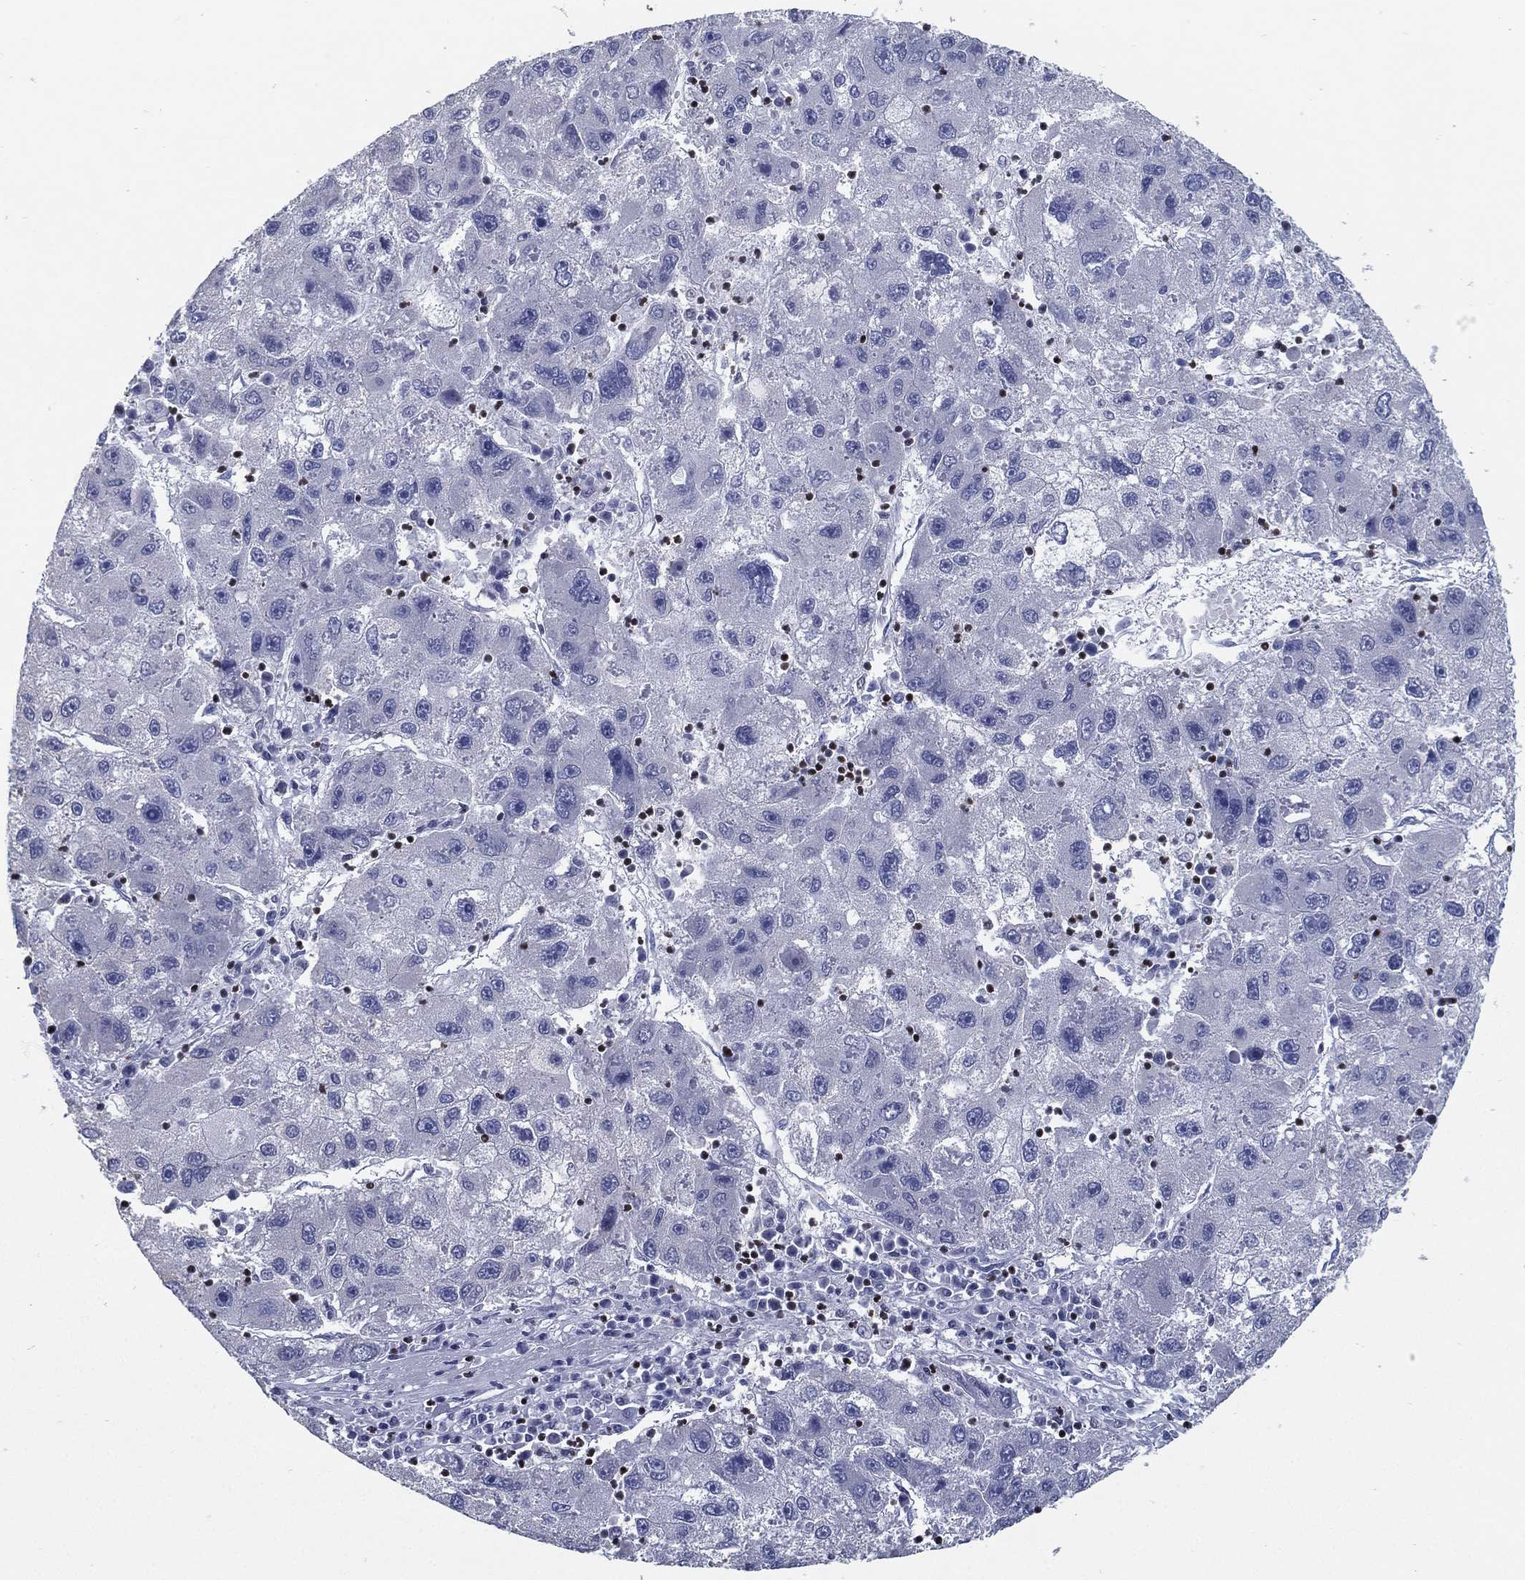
{"staining": {"intensity": "negative", "quantity": "none", "location": "none"}, "tissue": "liver cancer", "cell_type": "Tumor cells", "image_type": "cancer", "snomed": [{"axis": "morphology", "description": "Carcinoma, Hepatocellular, NOS"}, {"axis": "topography", "description": "Liver"}], "caption": "Hepatocellular carcinoma (liver) was stained to show a protein in brown. There is no significant staining in tumor cells.", "gene": "PYHIN1", "patient": {"sex": "male", "age": 75}}